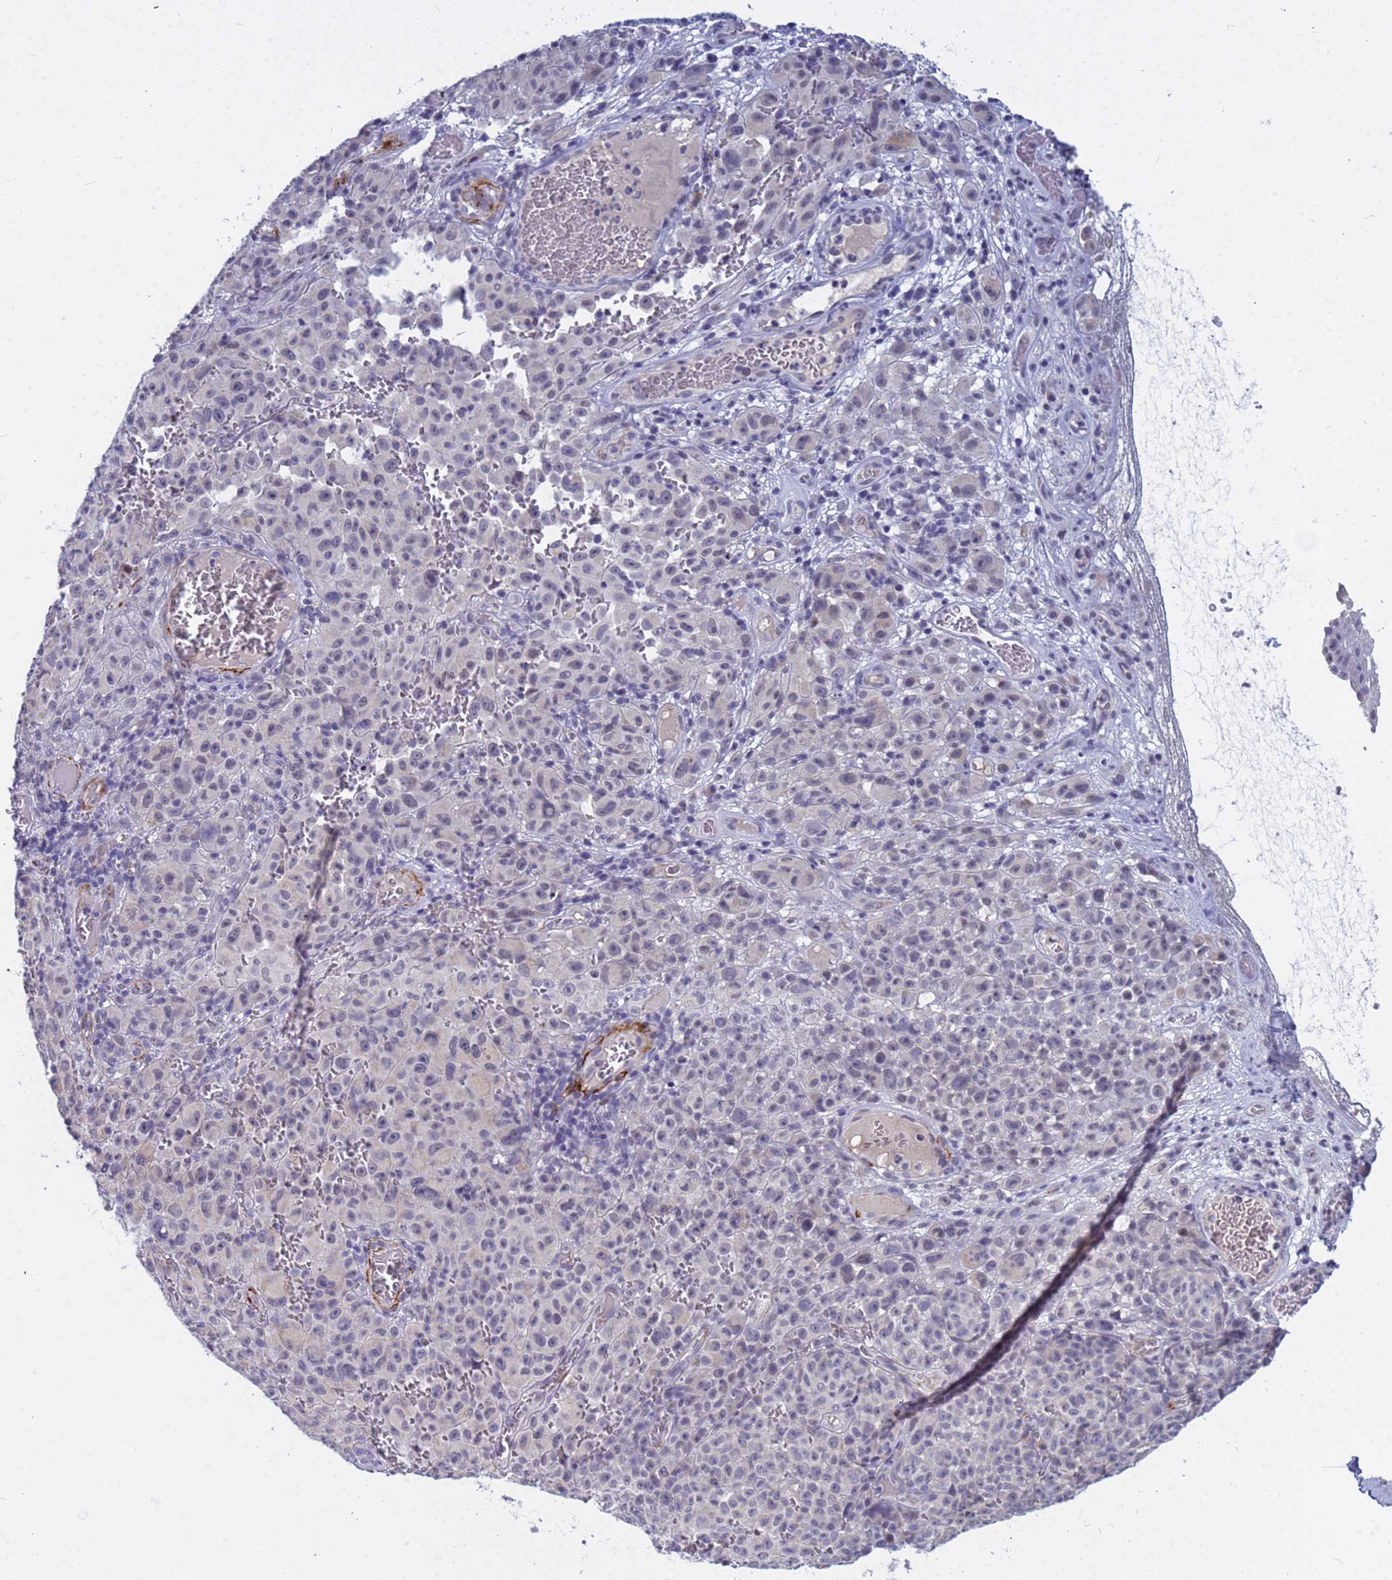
{"staining": {"intensity": "negative", "quantity": "none", "location": "none"}, "tissue": "melanoma", "cell_type": "Tumor cells", "image_type": "cancer", "snomed": [{"axis": "morphology", "description": "Malignant melanoma, NOS"}, {"axis": "topography", "description": "Skin"}], "caption": "This image is of malignant melanoma stained with immunohistochemistry (IHC) to label a protein in brown with the nuclei are counter-stained blue. There is no positivity in tumor cells.", "gene": "CXorf65", "patient": {"sex": "female", "age": 82}}